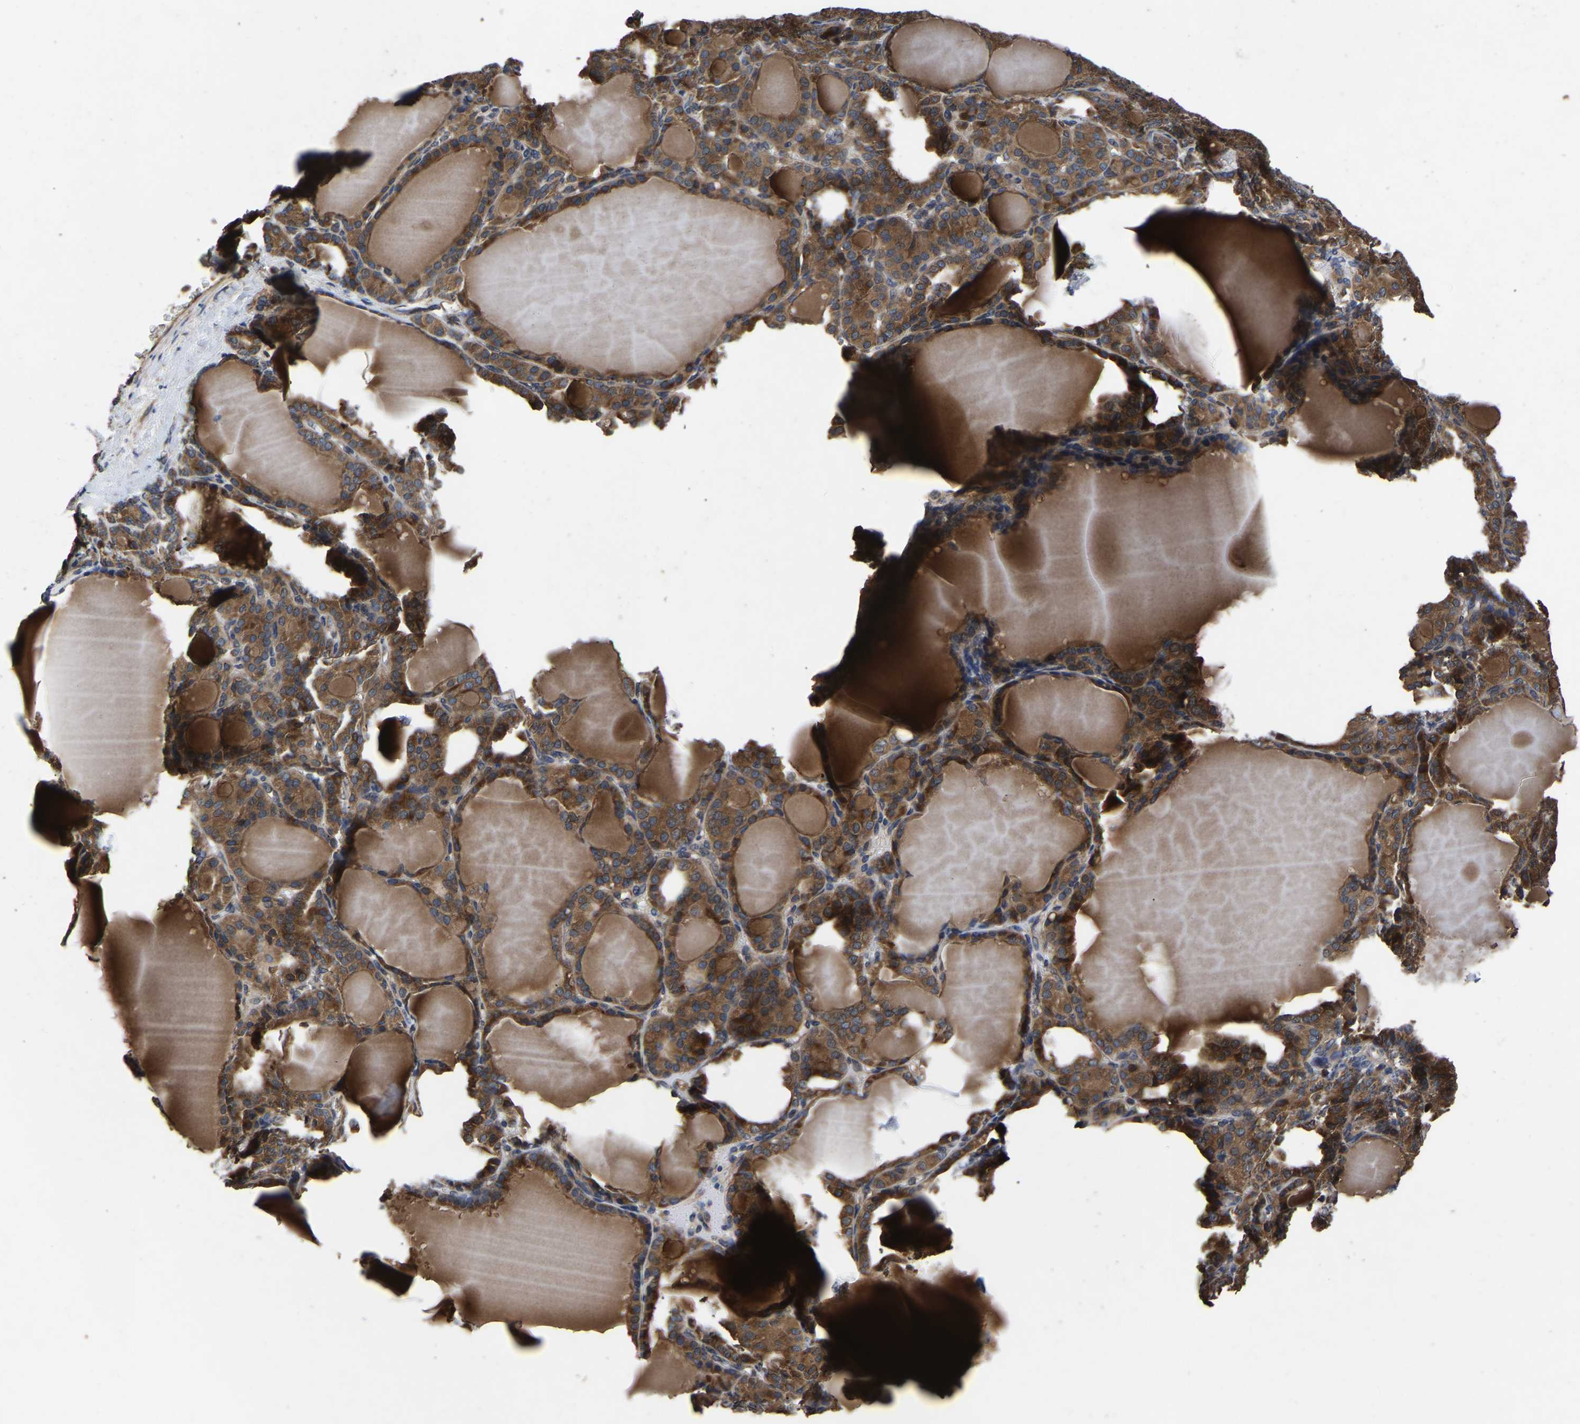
{"staining": {"intensity": "moderate", "quantity": ">75%", "location": "cytoplasmic/membranous"}, "tissue": "thyroid gland", "cell_type": "Glandular cells", "image_type": "normal", "snomed": [{"axis": "morphology", "description": "Normal tissue, NOS"}, {"axis": "topography", "description": "Thyroid gland"}], "caption": "Immunohistochemical staining of normal thyroid gland demonstrates moderate cytoplasmic/membranous protein positivity in about >75% of glandular cells.", "gene": "CRYZL1", "patient": {"sex": "female", "age": 28}}